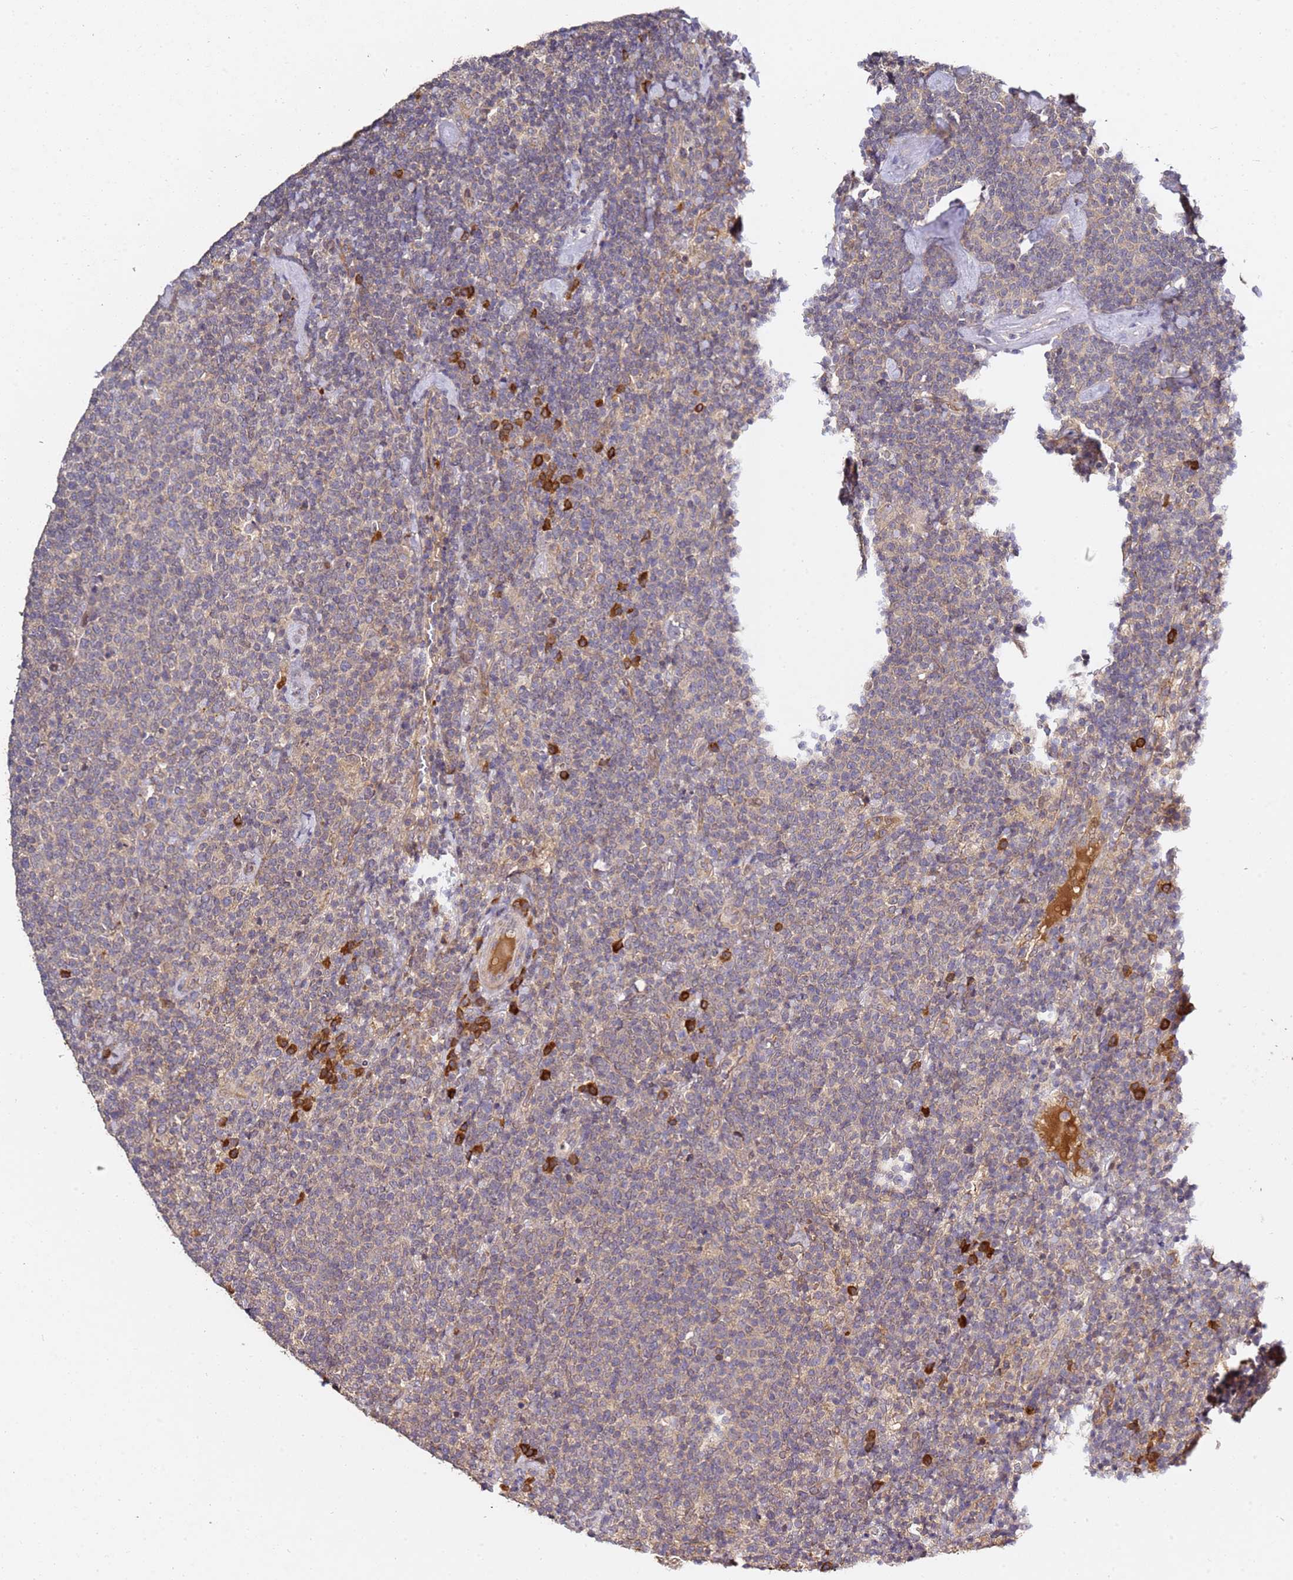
{"staining": {"intensity": "negative", "quantity": "none", "location": "none"}, "tissue": "lymphoma", "cell_type": "Tumor cells", "image_type": "cancer", "snomed": [{"axis": "morphology", "description": "Malignant lymphoma, non-Hodgkin's type, High grade"}, {"axis": "topography", "description": "Lymph node"}], "caption": "Tumor cells are negative for protein expression in human lymphoma. (DAB immunohistochemistry (IHC) with hematoxylin counter stain).", "gene": "OSBPL2", "patient": {"sex": "male", "age": 61}}